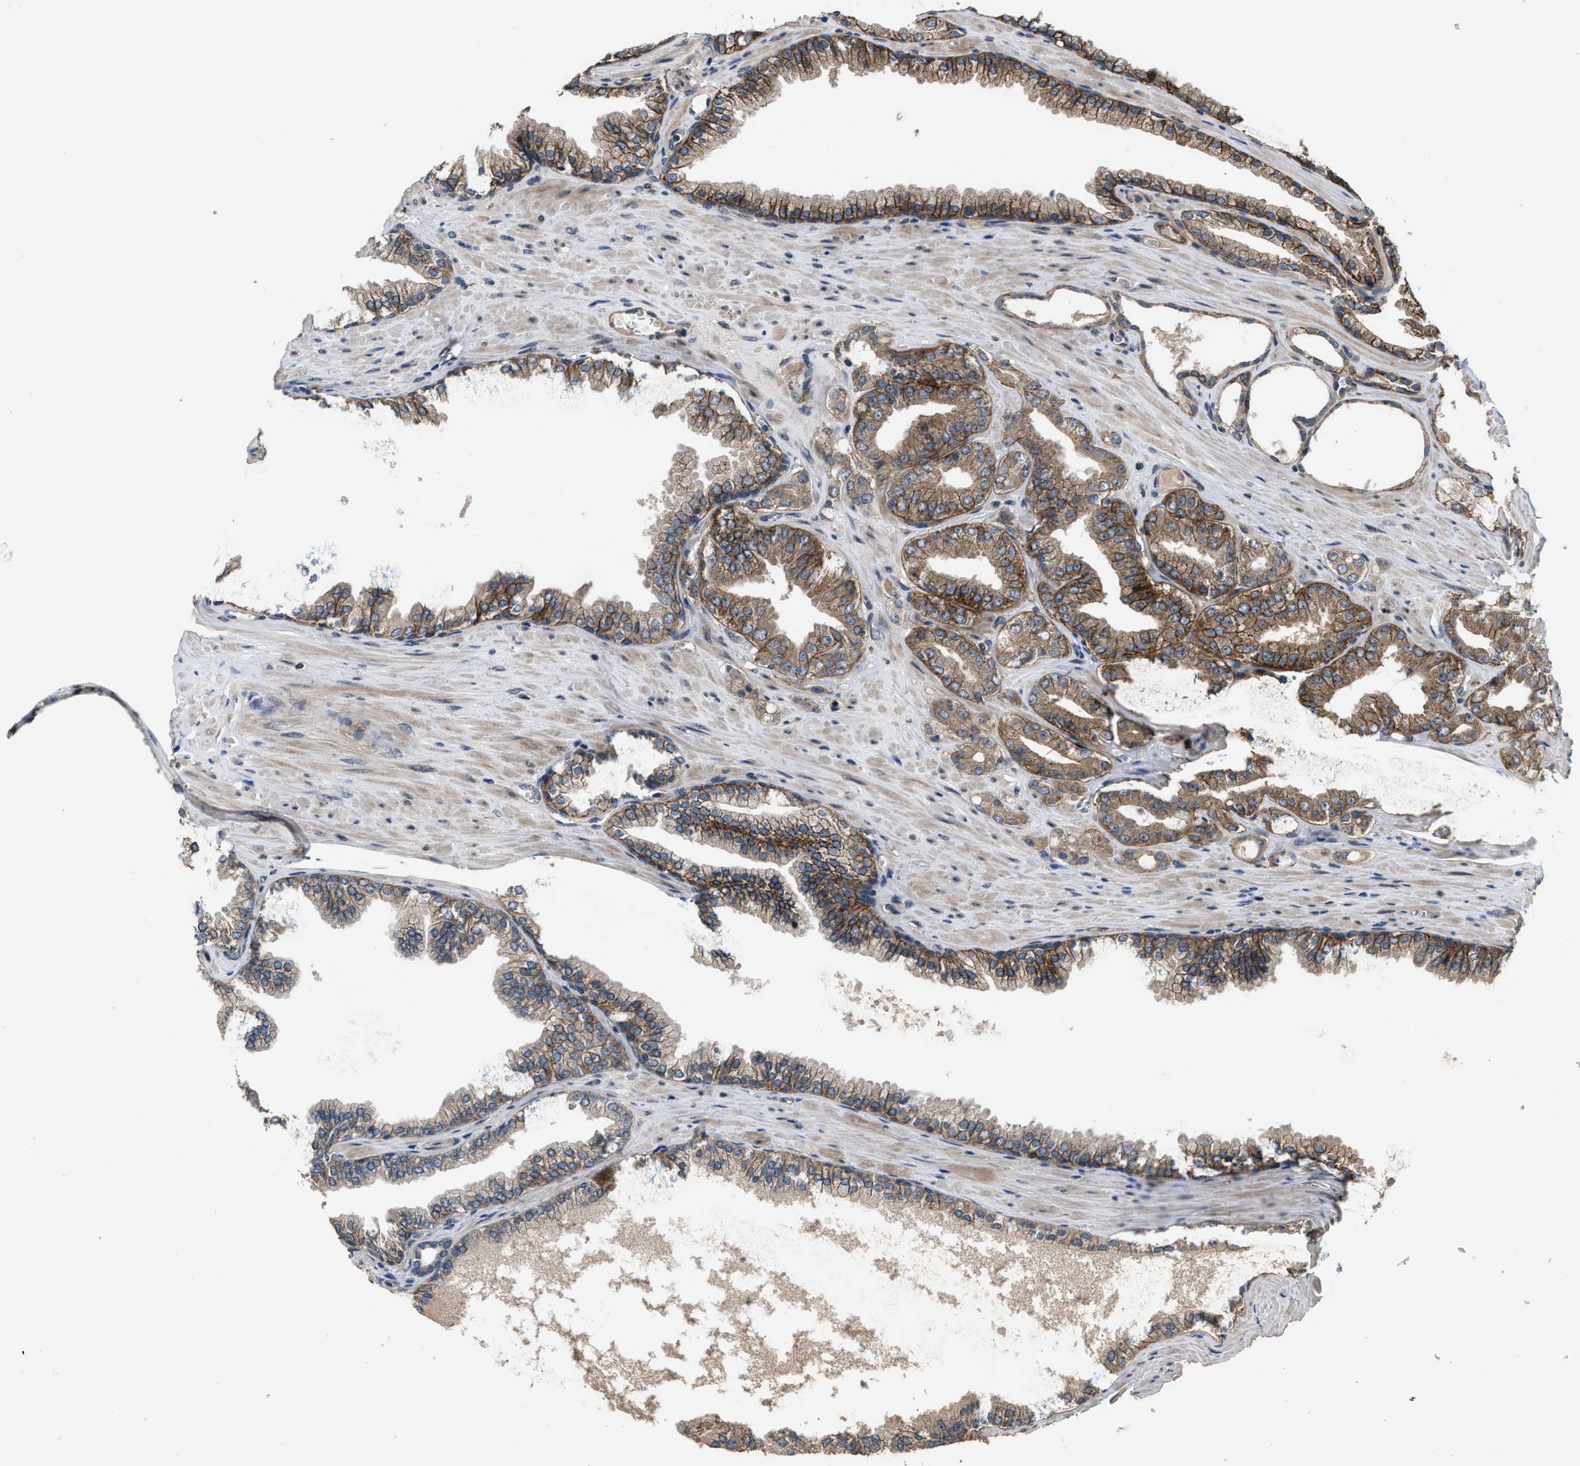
{"staining": {"intensity": "moderate", "quantity": "25%-75%", "location": "cytoplasmic/membranous"}, "tissue": "prostate cancer", "cell_type": "Tumor cells", "image_type": "cancer", "snomed": [{"axis": "morphology", "description": "Adenocarcinoma, High grade"}, {"axis": "topography", "description": "Prostate"}], "caption": "High-power microscopy captured an immunohistochemistry micrograph of prostate cancer, revealing moderate cytoplasmic/membranous staining in about 25%-75% of tumor cells.", "gene": "UTRN", "patient": {"sex": "male", "age": 71}}